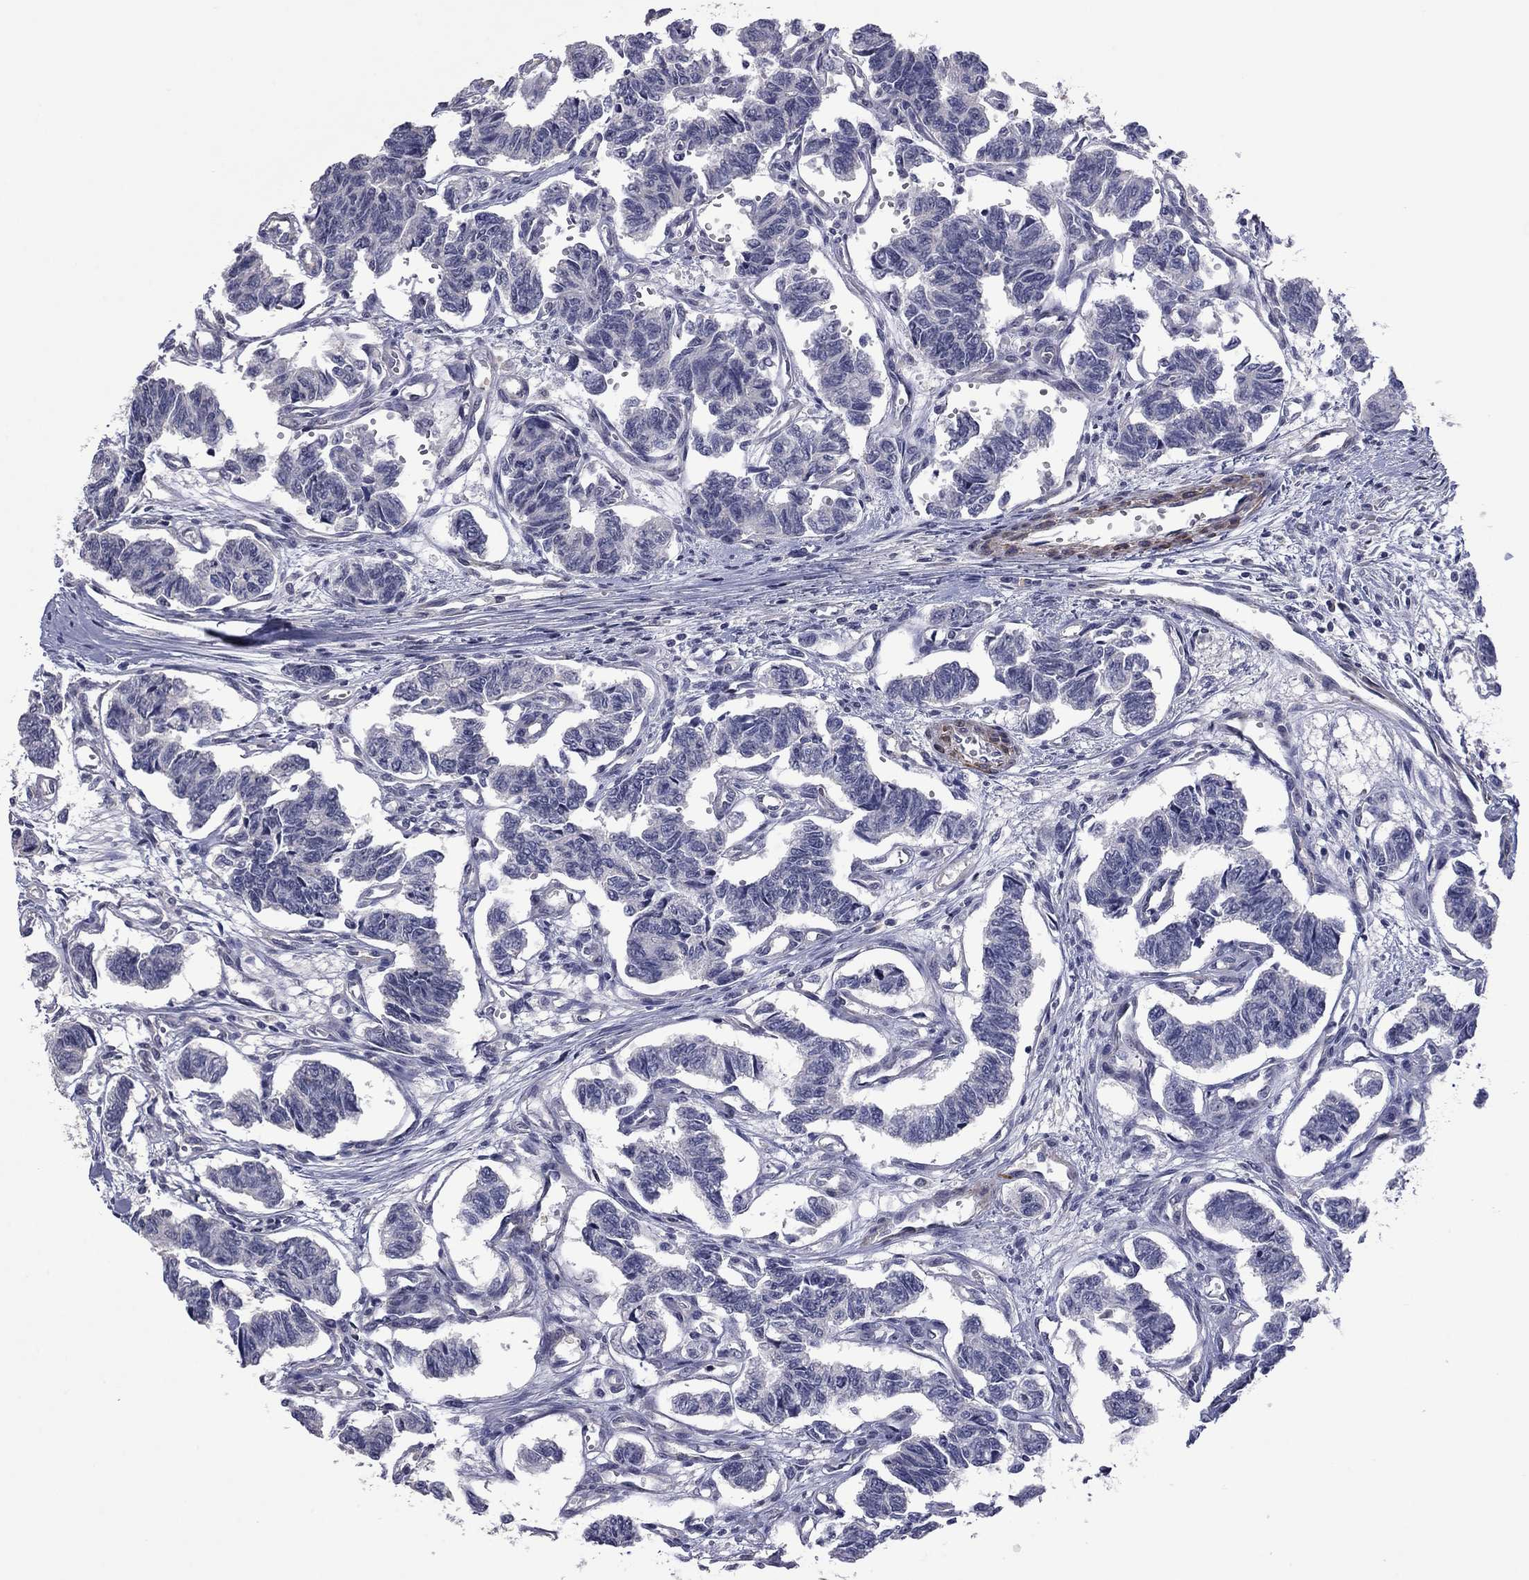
{"staining": {"intensity": "negative", "quantity": "none", "location": "none"}, "tissue": "carcinoid", "cell_type": "Tumor cells", "image_type": "cancer", "snomed": [{"axis": "morphology", "description": "Carcinoid, malignant, NOS"}, {"axis": "topography", "description": "Kidney"}], "caption": "This is an immunohistochemistry (IHC) image of human carcinoid (malignant). There is no positivity in tumor cells.", "gene": "IP6K3", "patient": {"sex": "female", "age": 41}}